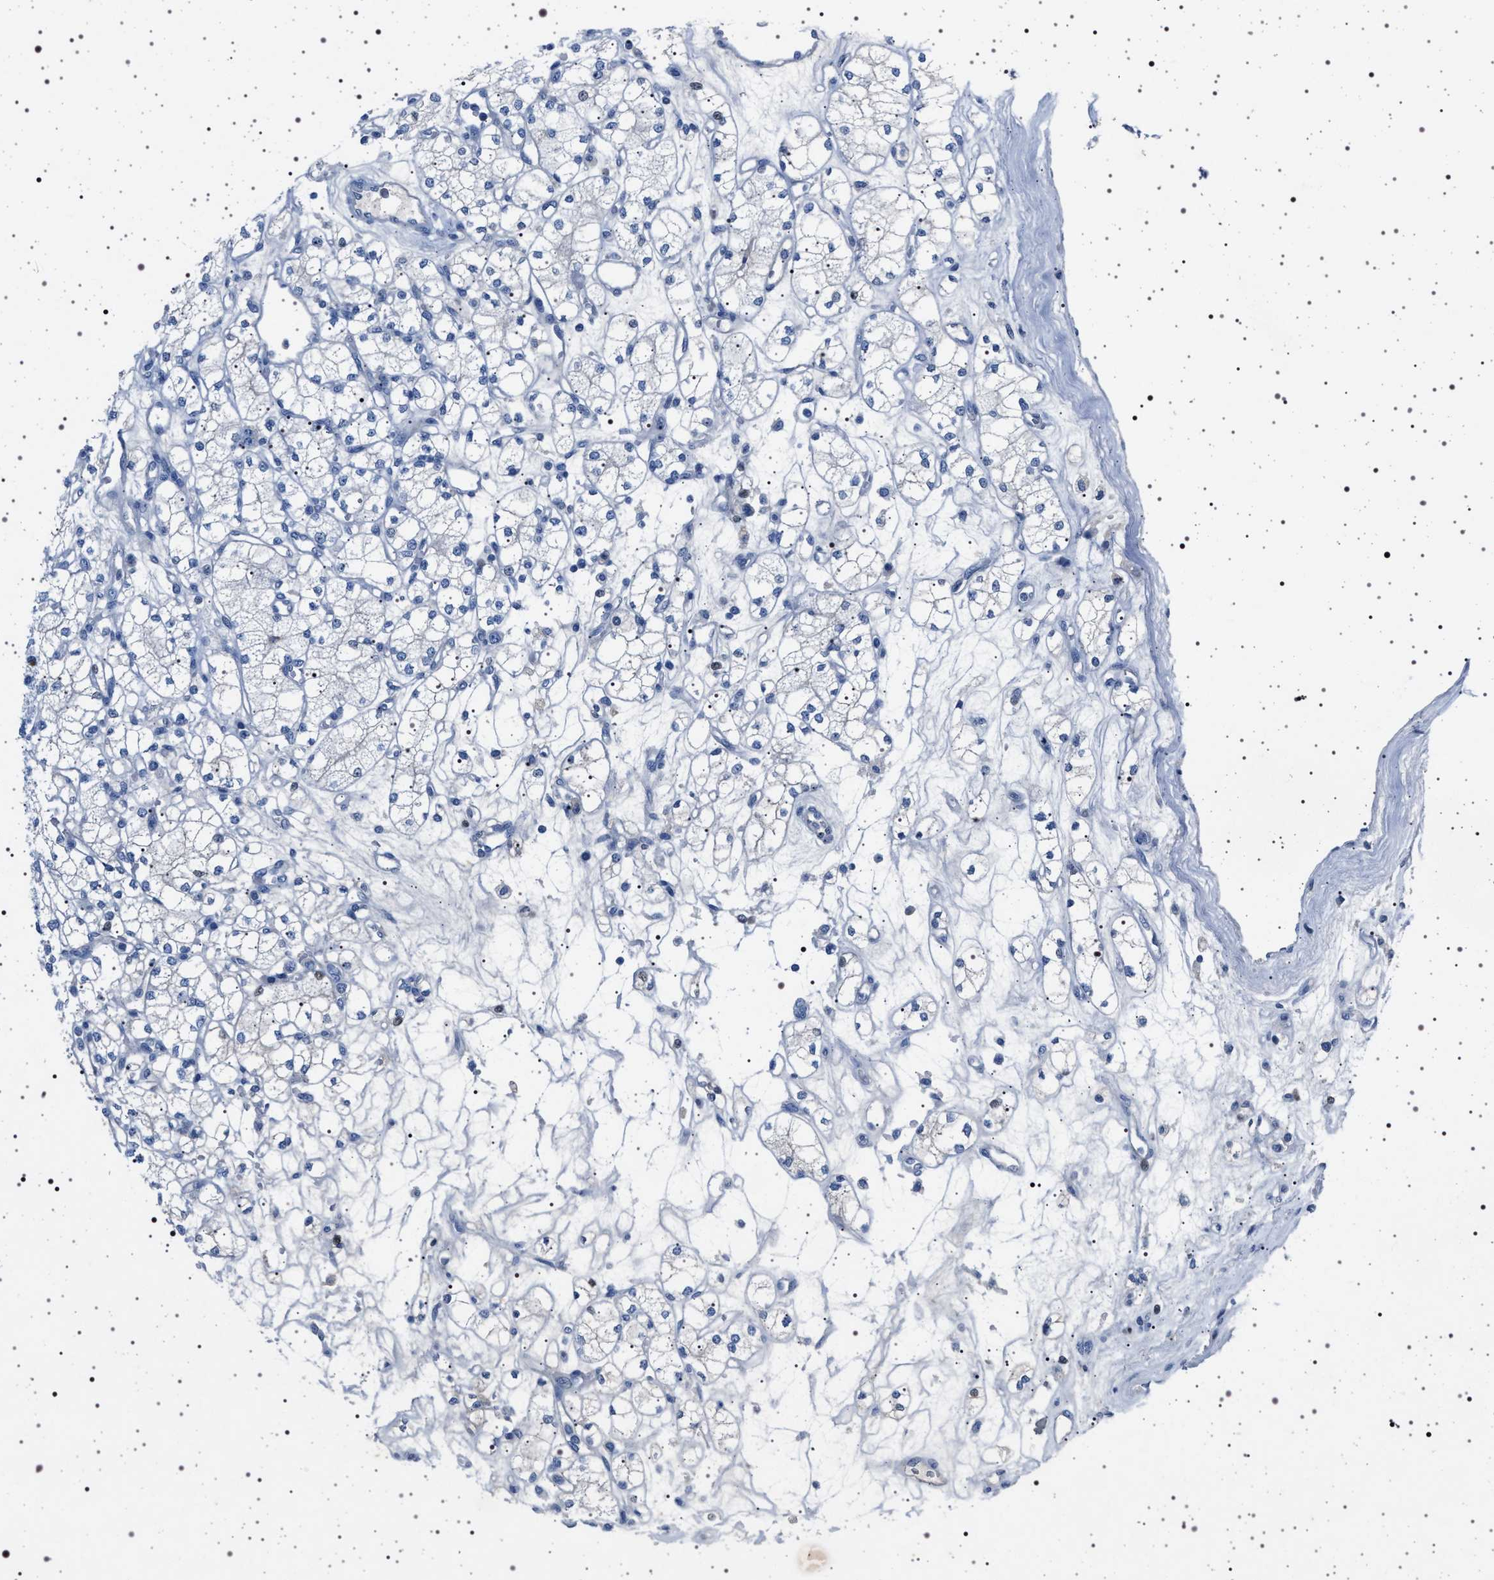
{"staining": {"intensity": "negative", "quantity": "none", "location": "none"}, "tissue": "renal cancer", "cell_type": "Tumor cells", "image_type": "cancer", "snomed": [{"axis": "morphology", "description": "Adenocarcinoma, NOS"}, {"axis": "topography", "description": "Kidney"}], "caption": "DAB immunohistochemical staining of human renal cancer reveals no significant expression in tumor cells.", "gene": "NAT9", "patient": {"sex": "male", "age": 77}}